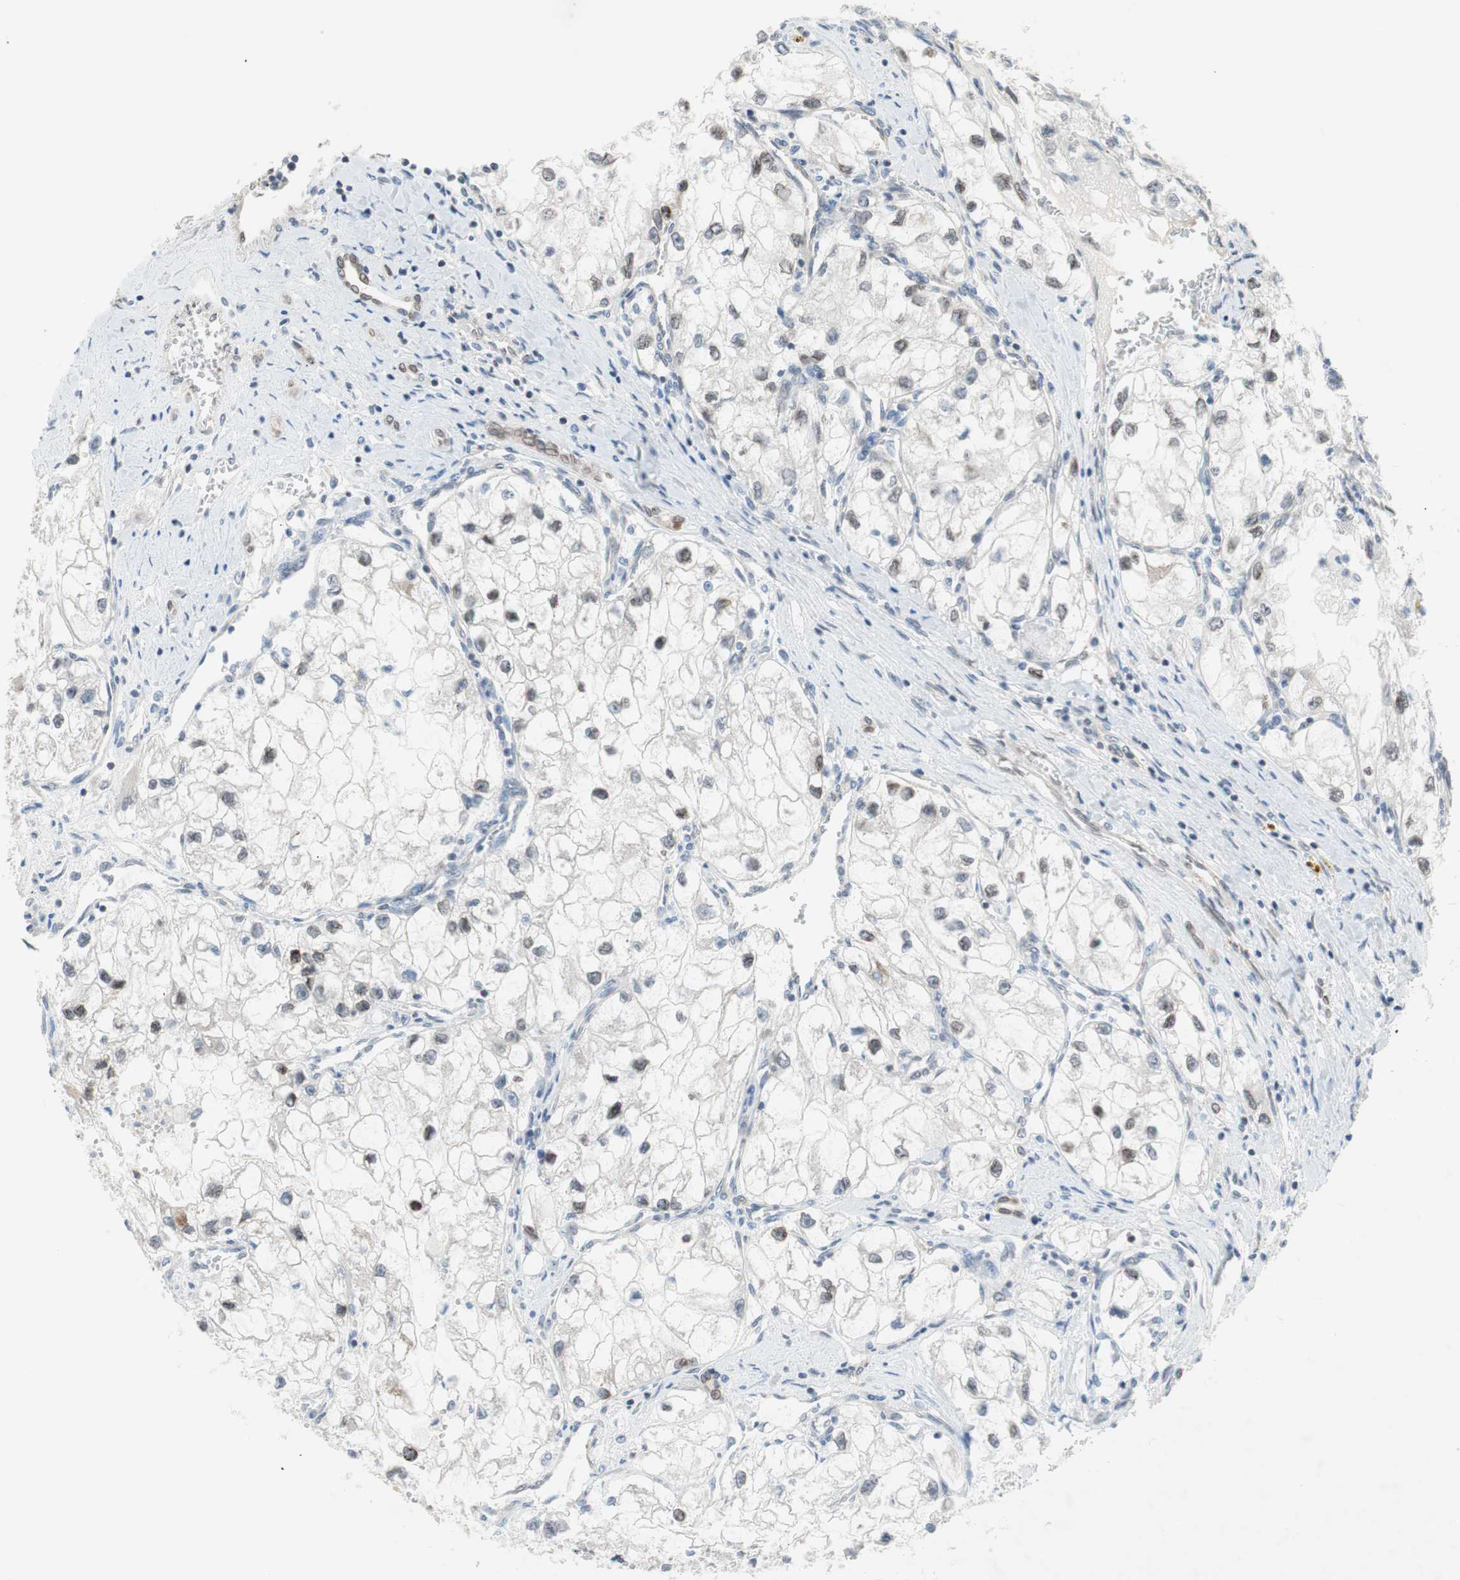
{"staining": {"intensity": "weak", "quantity": "25%-75%", "location": "cytoplasmic/membranous,nuclear"}, "tissue": "renal cancer", "cell_type": "Tumor cells", "image_type": "cancer", "snomed": [{"axis": "morphology", "description": "Adenocarcinoma, NOS"}, {"axis": "topography", "description": "Kidney"}], "caption": "IHC photomicrograph of renal adenocarcinoma stained for a protein (brown), which shows low levels of weak cytoplasmic/membranous and nuclear positivity in approximately 25%-75% of tumor cells.", "gene": "ARNT2", "patient": {"sex": "female", "age": 70}}